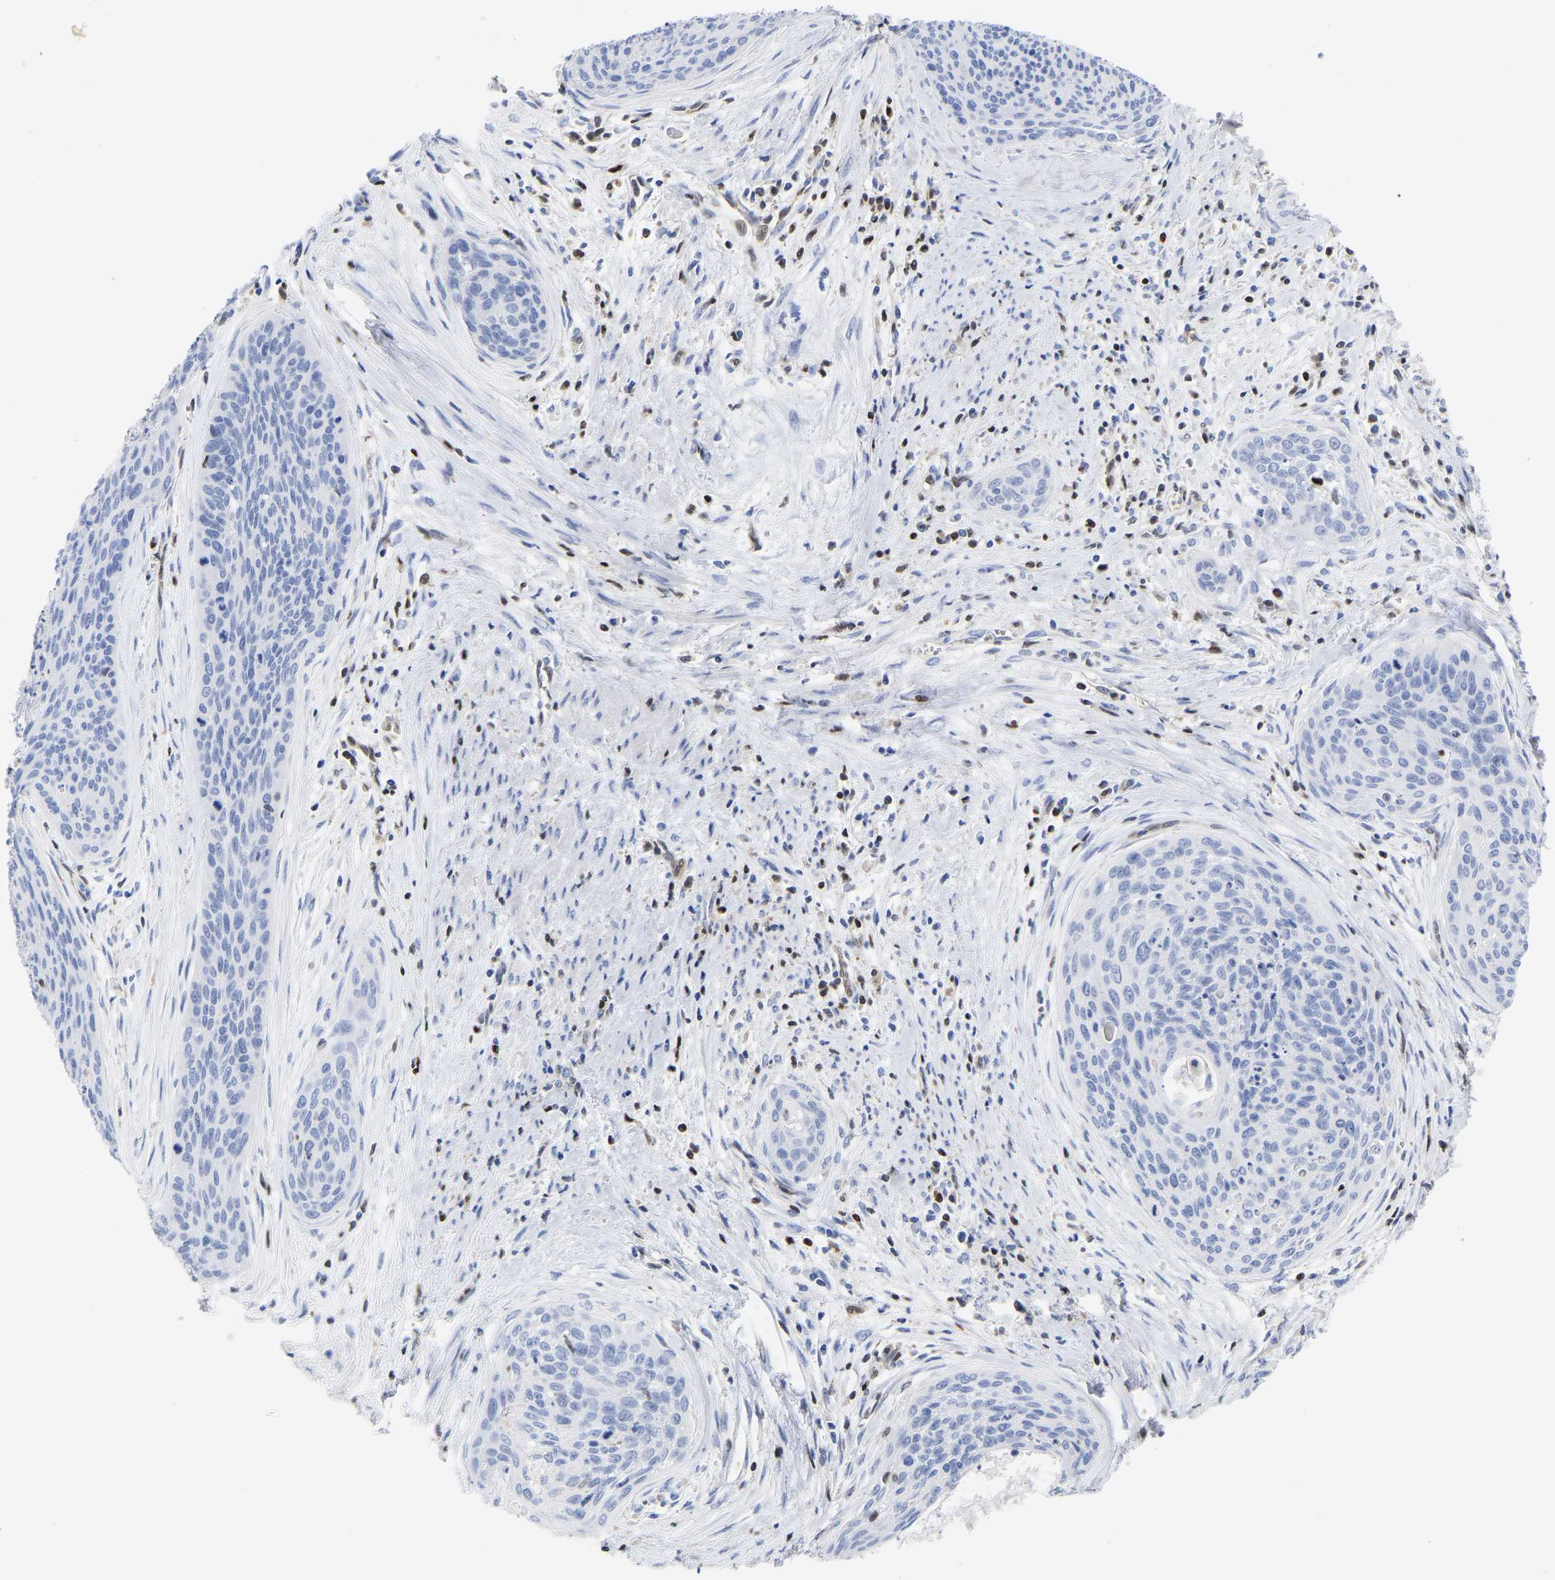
{"staining": {"intensity": "negative", "quantity": "none", "location": "none"}, "tissue": "cervical cancer", "cell_type": "Tumor cells", "image_type": "cancer", "snomed": [{"axis": "morphology", "description": "Squamous cell carcinoma, NOS"}, {"axis": "topography", "description": "Cervix"}], "caption": "A high-resolution histopathology image shows immunohistochemistry (IHC) staining of cervical cancer, which shows no significant staining in tumor cells. The staining is performed using DAB (3,3'-diaminobenzidine) brown chromogen with nuclei counter-stained in using hematoxylin.", "gene": "GIMAP4", "patient": {"sex": "female", "age": 55}}